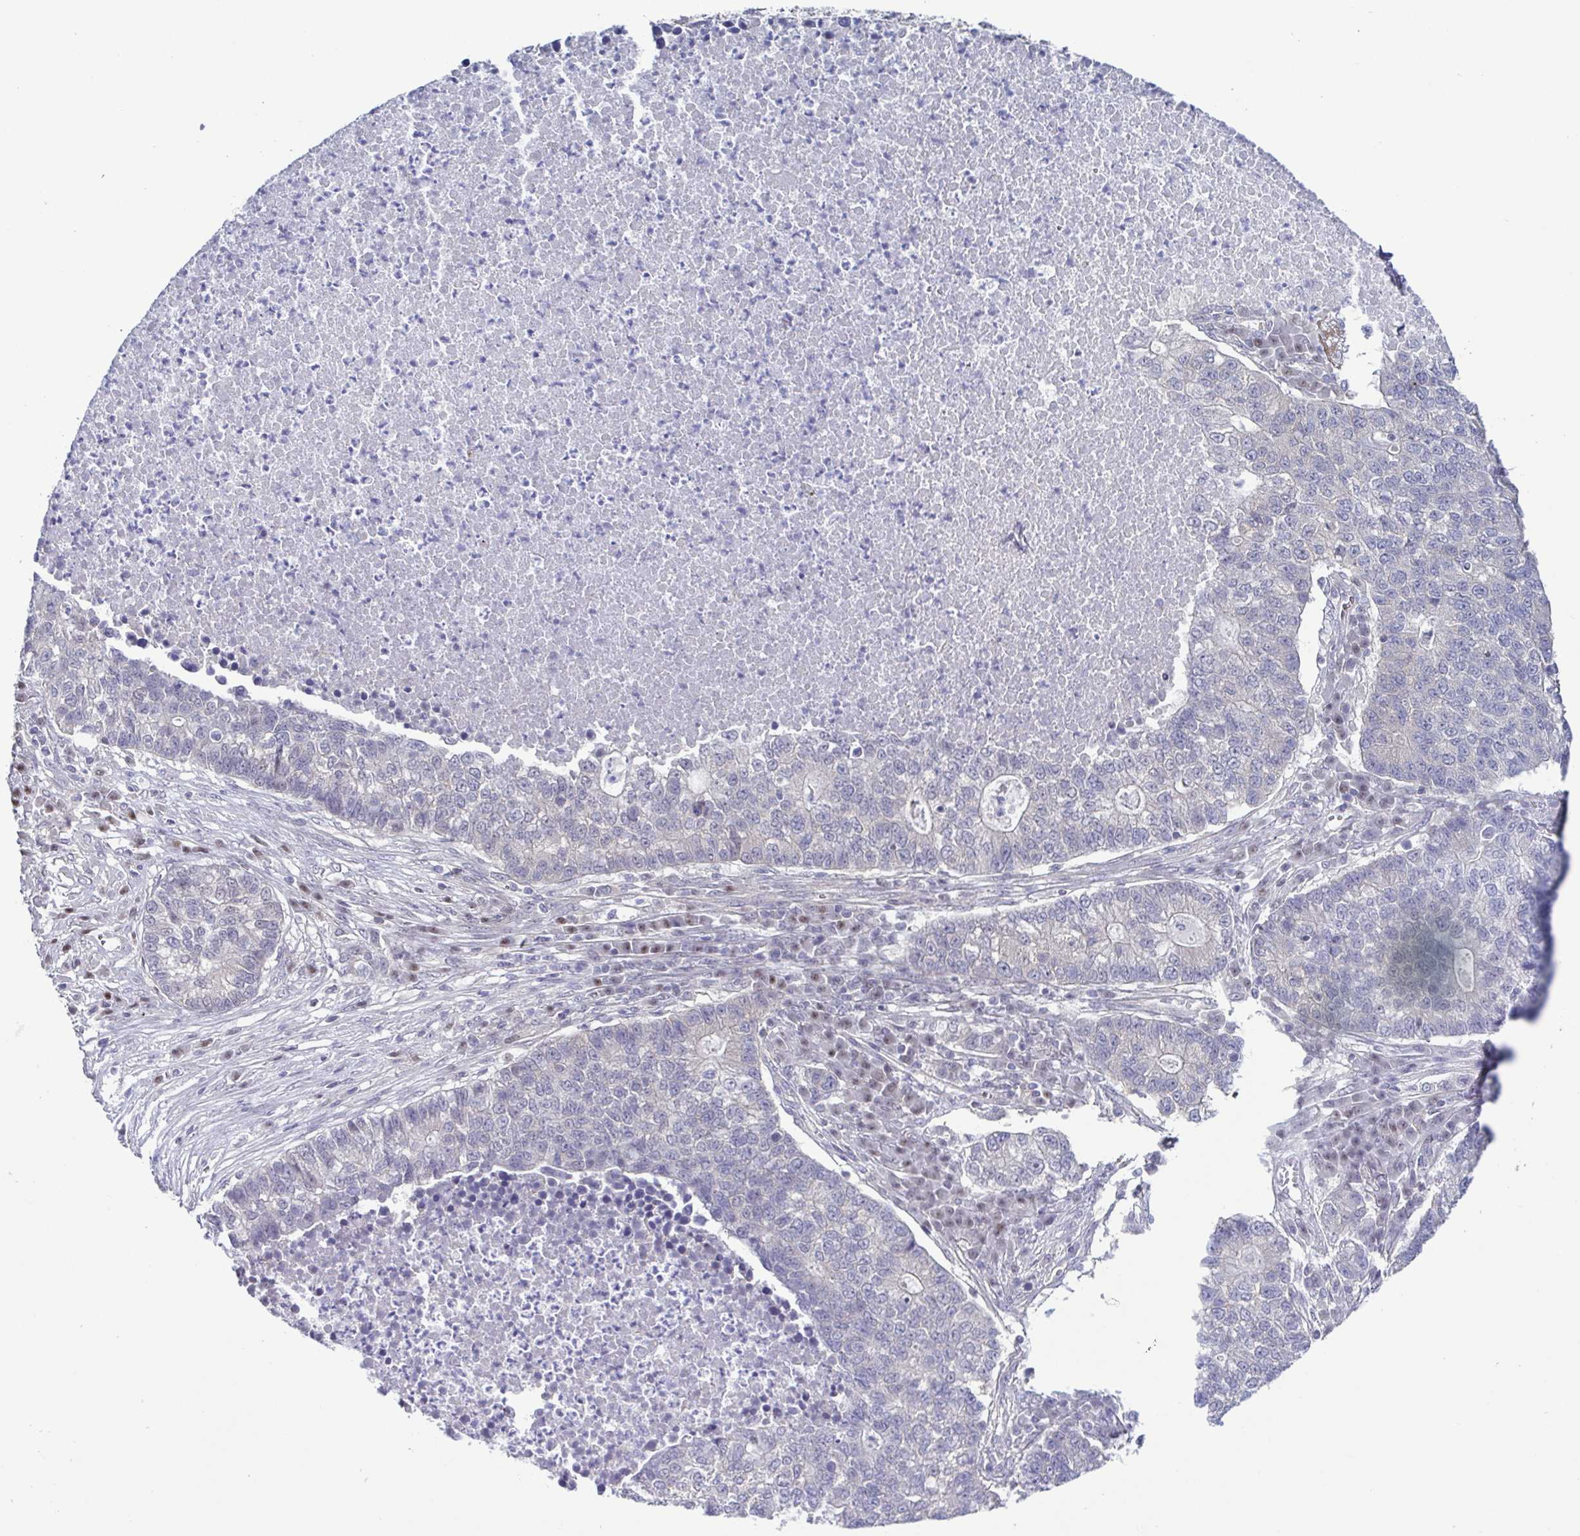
{"staining": {"intensity": "negative", "quantity": "none", "location": "none"}, "tissue": "lung cancer", "cell_type": "Tumor cells", "image_type": "cancer", "snomed": [{"axis": "morphology", "description": "Adenocarcinoma, NOS"}, {"axis": "topography", "description": "Lung"}], "caption": "Immunohistochemistry image of neoplastic tissue: lung adenocarcinoma stained with DAB demonstrates no significant protein expression in tumor cells.", "gene": "UBE2Q1", "patient": {"sex": "male", "age": 57}}